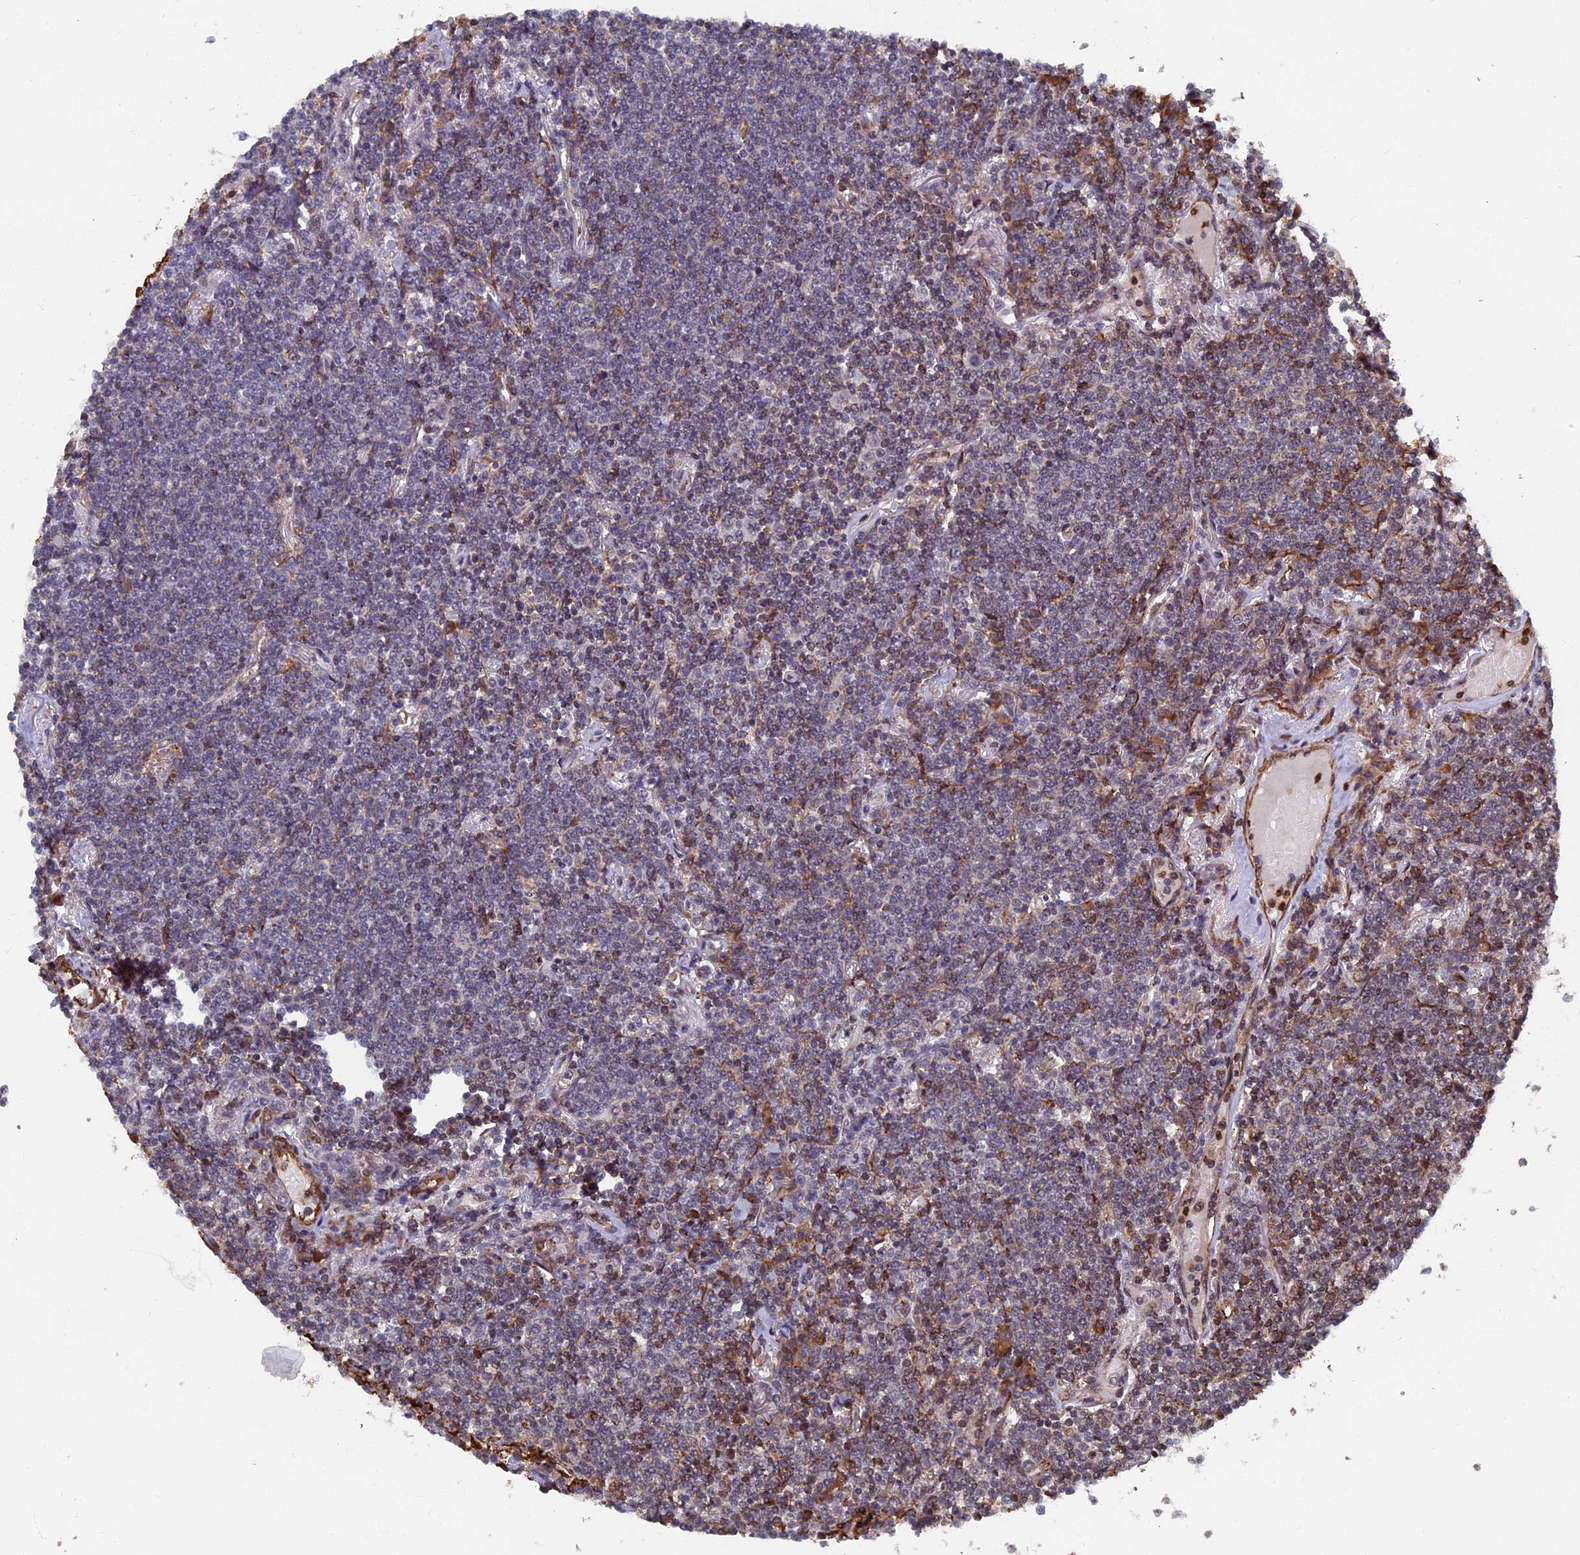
{"staining": {"intensity": "negative", "quantity": "none", "location": "none"}, "tissue": "lymphoma", "cell_type": "Tumor cells", "image_type": "cancer", "snomed": [{"axis": "morphology", "description": "Malignant lymphoma, non-Hodgkin's type, Low grade"}, {"axis": "topography", "description": "Lung"}], "caption": "DAB immunohistochemical staining of human malignant lymphoma, non-Hodgkin's type (low-grade) shows no significant positivity in tumor cells.", "gene": "CTDP1", "patient": {"sex": "female", "age": 71}}